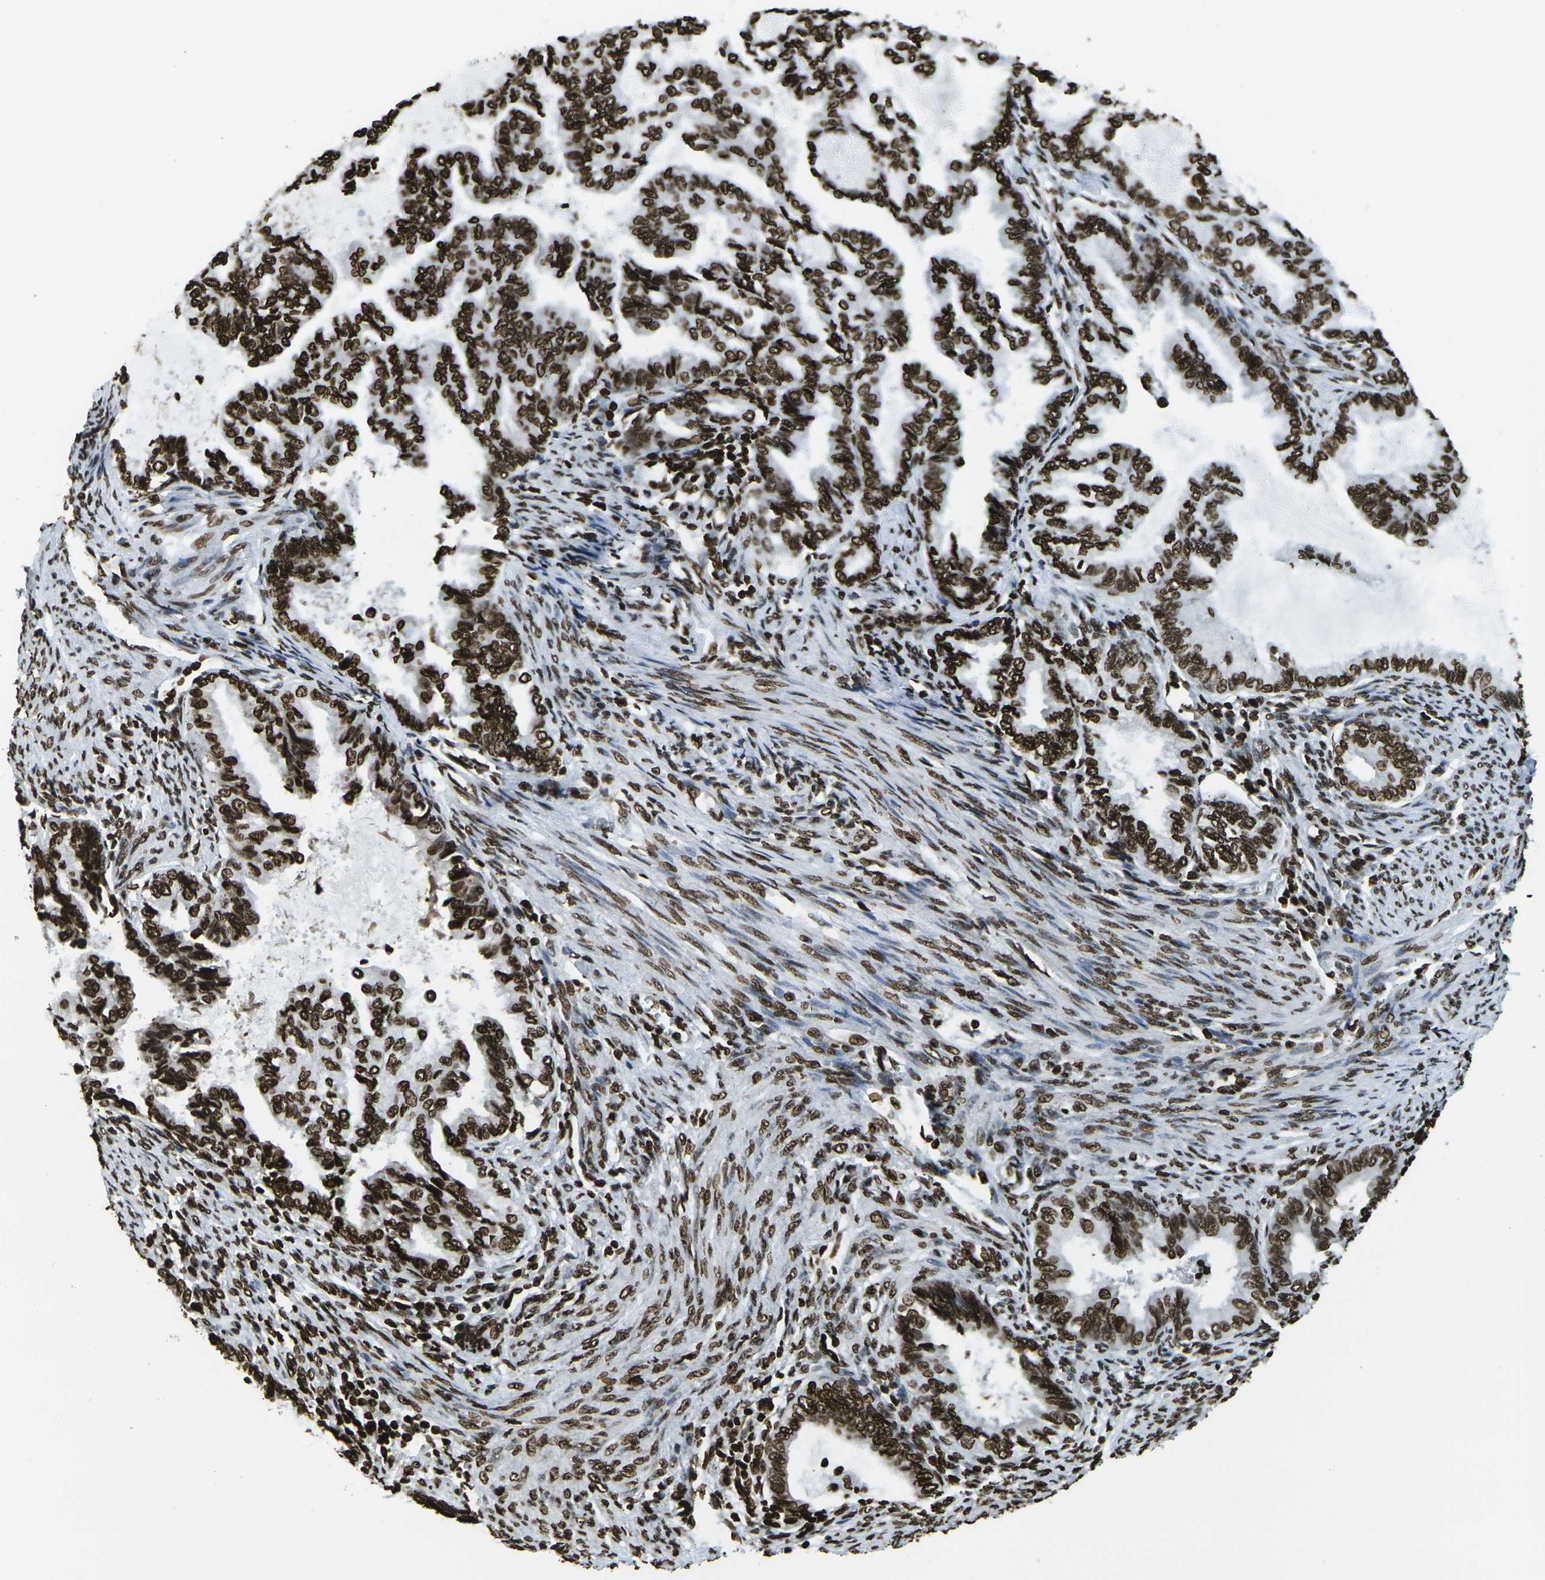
{"staining": {"intensity": "strong", "quantity": ">75%", "location": "nuclear"}, "tissue": "endometrial cancer", "cell_type": "Tumor cells", "image_type": "cancer", "snomed": [{"axis": "morphology", "description": "Adenocarcinoma, NOS"}, {"axis": "topography", "description": "Endometrium"}], "caption": "Human endometrial cancer stained with a protein marker displays strong staining in tumor cells.", "gene": "H1-2", "patient": {"sex": "female", "age": 86}}